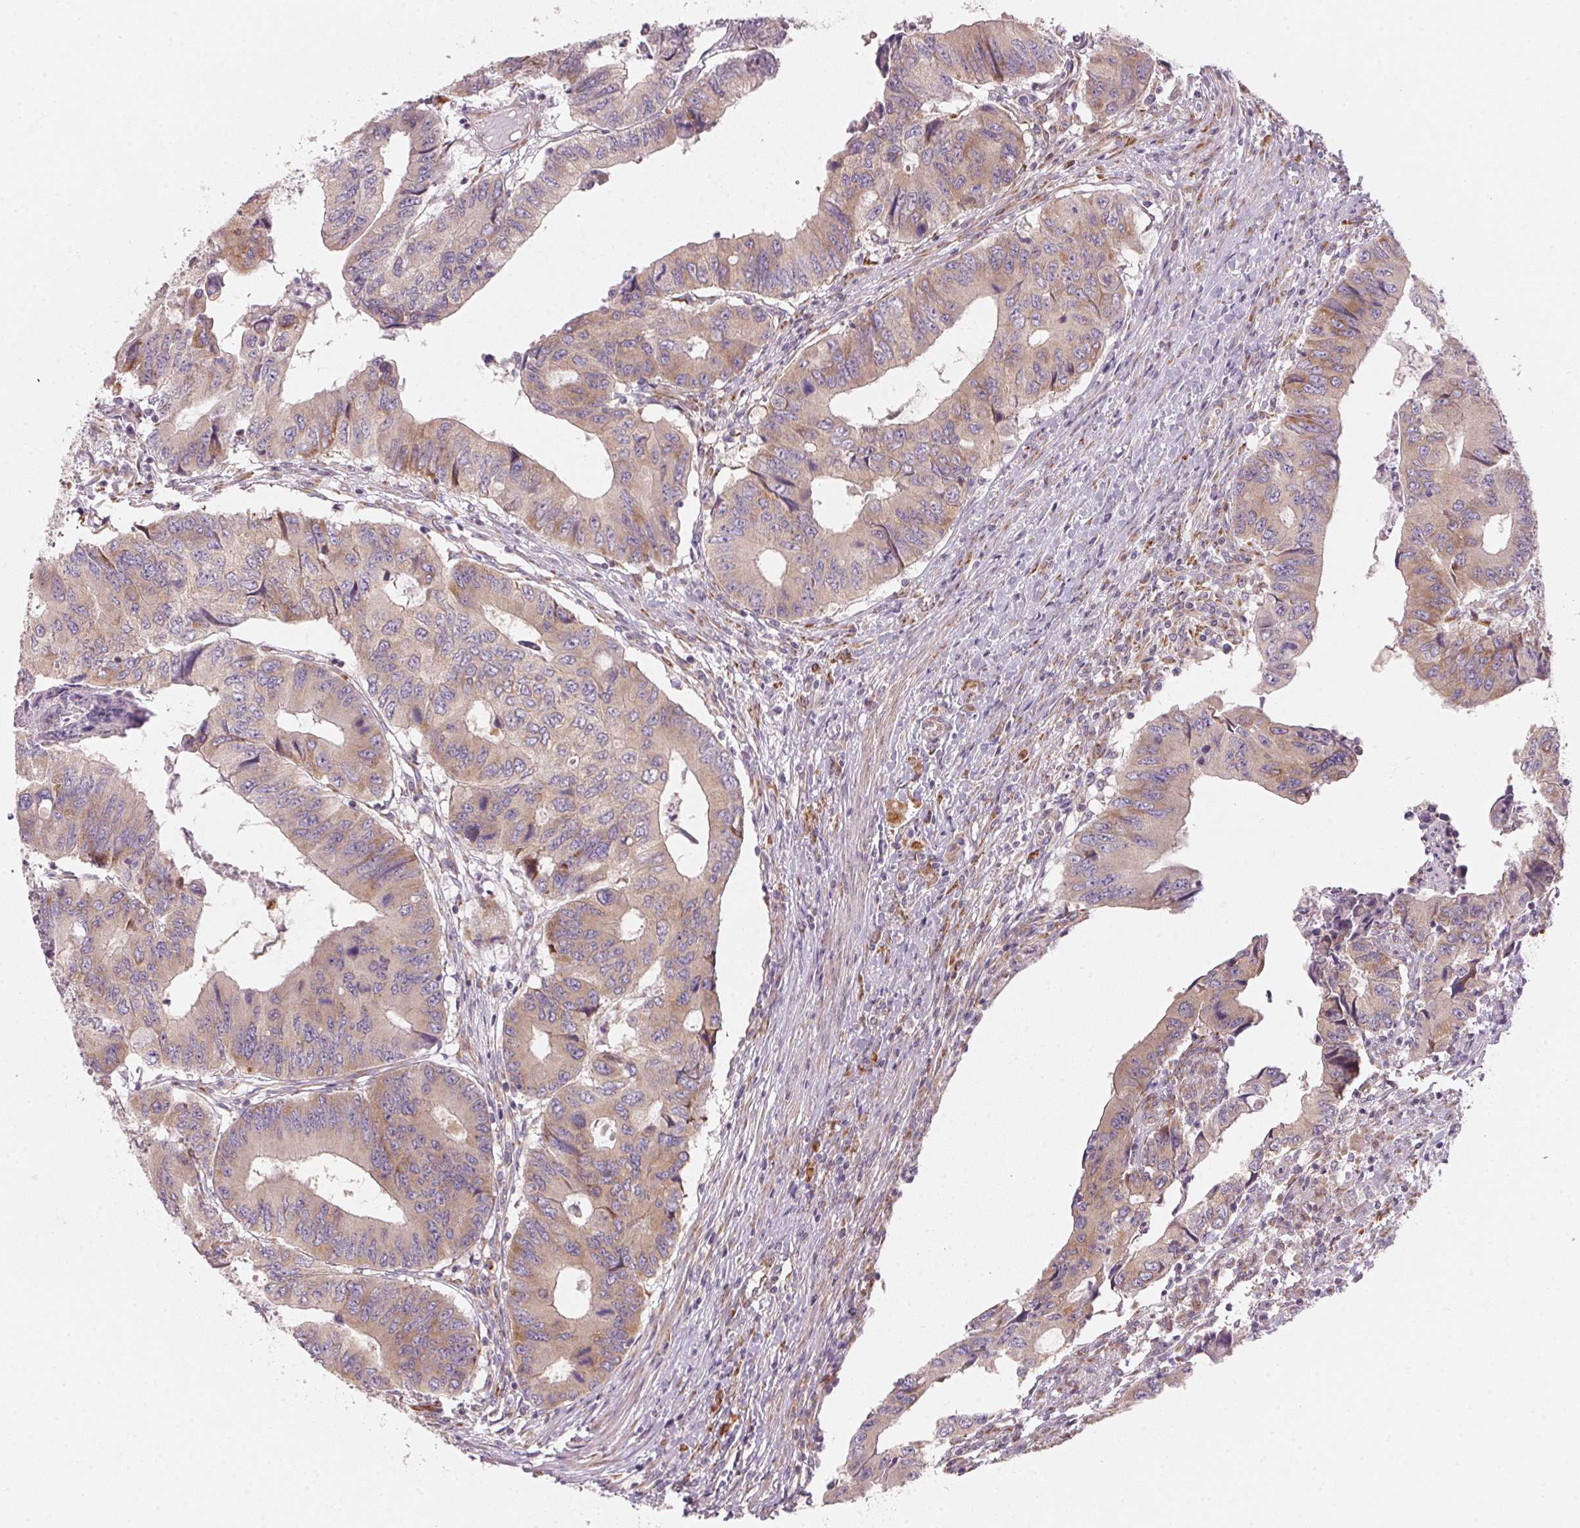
{"staining": {"intensity": "weak", "quantity": ">75%", "location": "cytoplasmic/membranous"}, "tissue": "colorectal cancer", "cell_type": "Tumor cells", "image_type": "cancer", "snomed": [{"axis": "morphology", "description": "Adenocarcinoma, NOS"}, {"axis": "topography", "description": "Colon"}], "caption": "Colorectal cancer (adenocarcinoma) stained with a protein marker displays weak staining in tumor cells.", "gene": "BLOC1S2", "patient": {"sex": "male", "age": 53}}